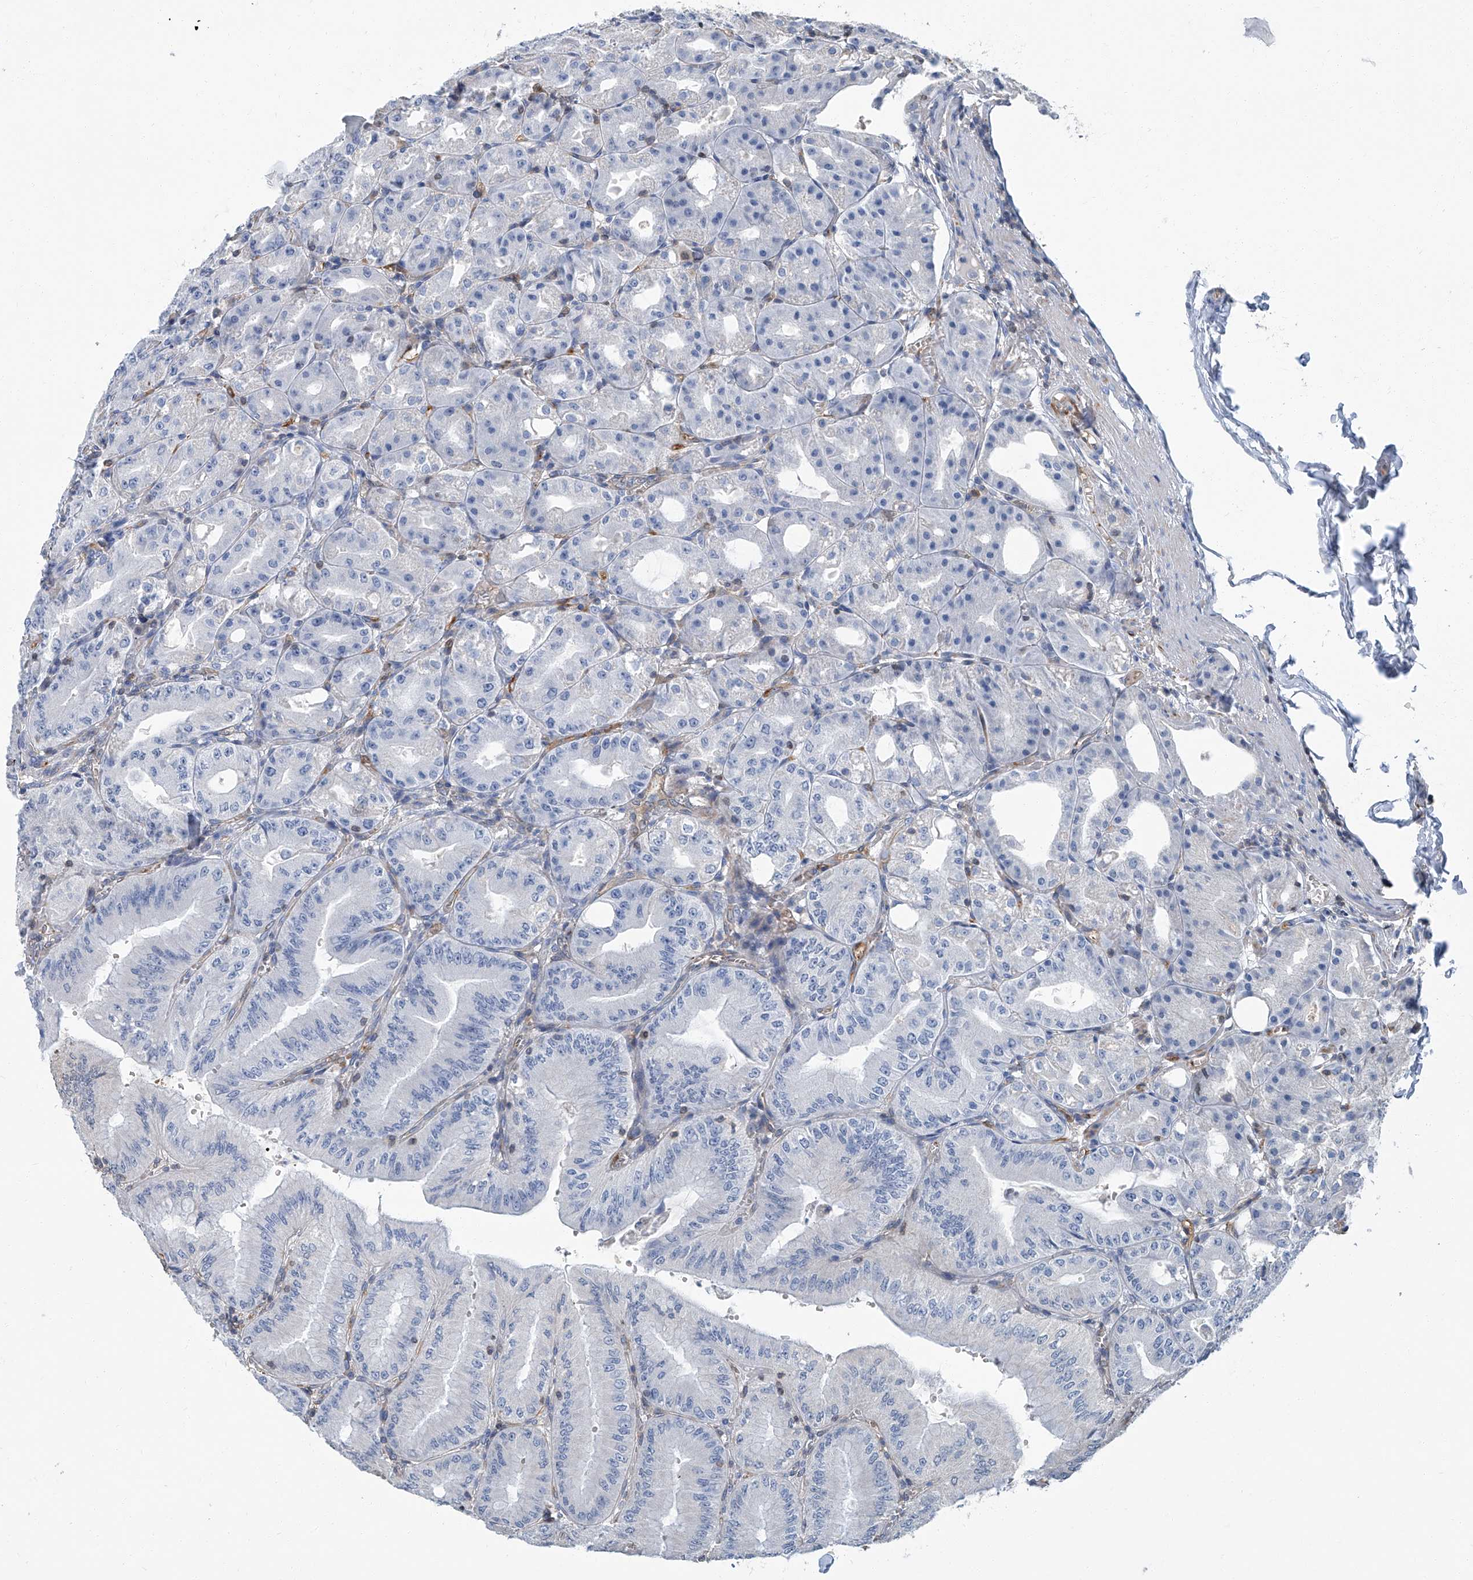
{"staining": {"intensity": "moderate", "quantity": "<25%", "location": "cytoplasmic/membranous,nuclear"}, "tissue": "stomach", "cell_type": "Glandular cells", "image_type": "normal", "snomed": [{"axis": "morphology", "description": "Normal tissue, NOS"}, {"axis": "topography", "description": "Stomach, lower"}], "caption": "Protein staining by immunohistochemistry (IHC) demonstrates moderate cytoplasmic/membranous,nuclear staining in approximately <25% of glandular cells in normal stomach.", "gene": "PSMB10", "patient": {"sex": "male", "age": 71}}